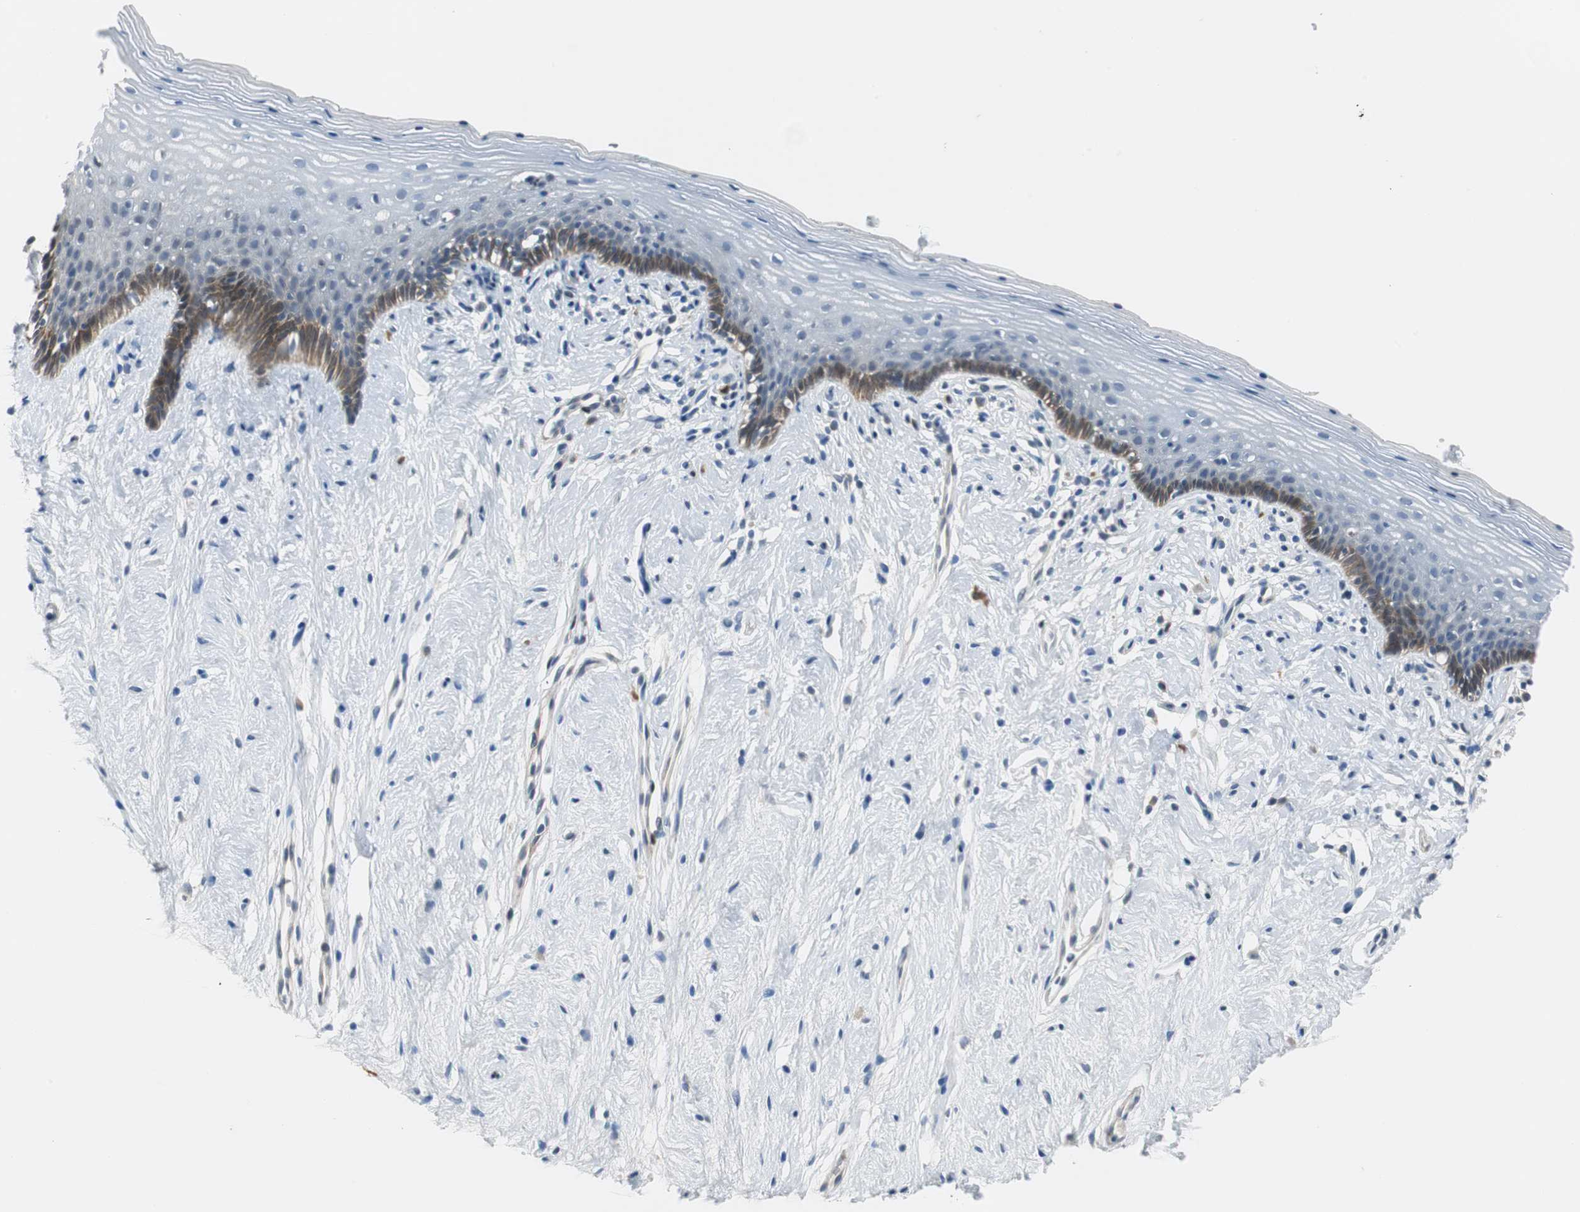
{"staining": {"intensity": "moderate", "quantity": "<25%", "location": "cytoplasmic/membranous"}, "tissue": "vagina", "cell_type": "Squamous epithelial cells", "image_type": "normal", "snomed": [{"axis": "morphology", "description": "Normal tissue, NOS"}, {"axis": "topography", "description": "Vagina"}], "caption": "Immunohistochemistry image of unremarkable human vagina stained for a protein (brown), which demonstrates low levels of moderate cytoplasmic/membranous staining in approximately <25% of squamous epithelial cells.", "gene": "FHL2", "patient": {"sex": "female", "age": 44}}